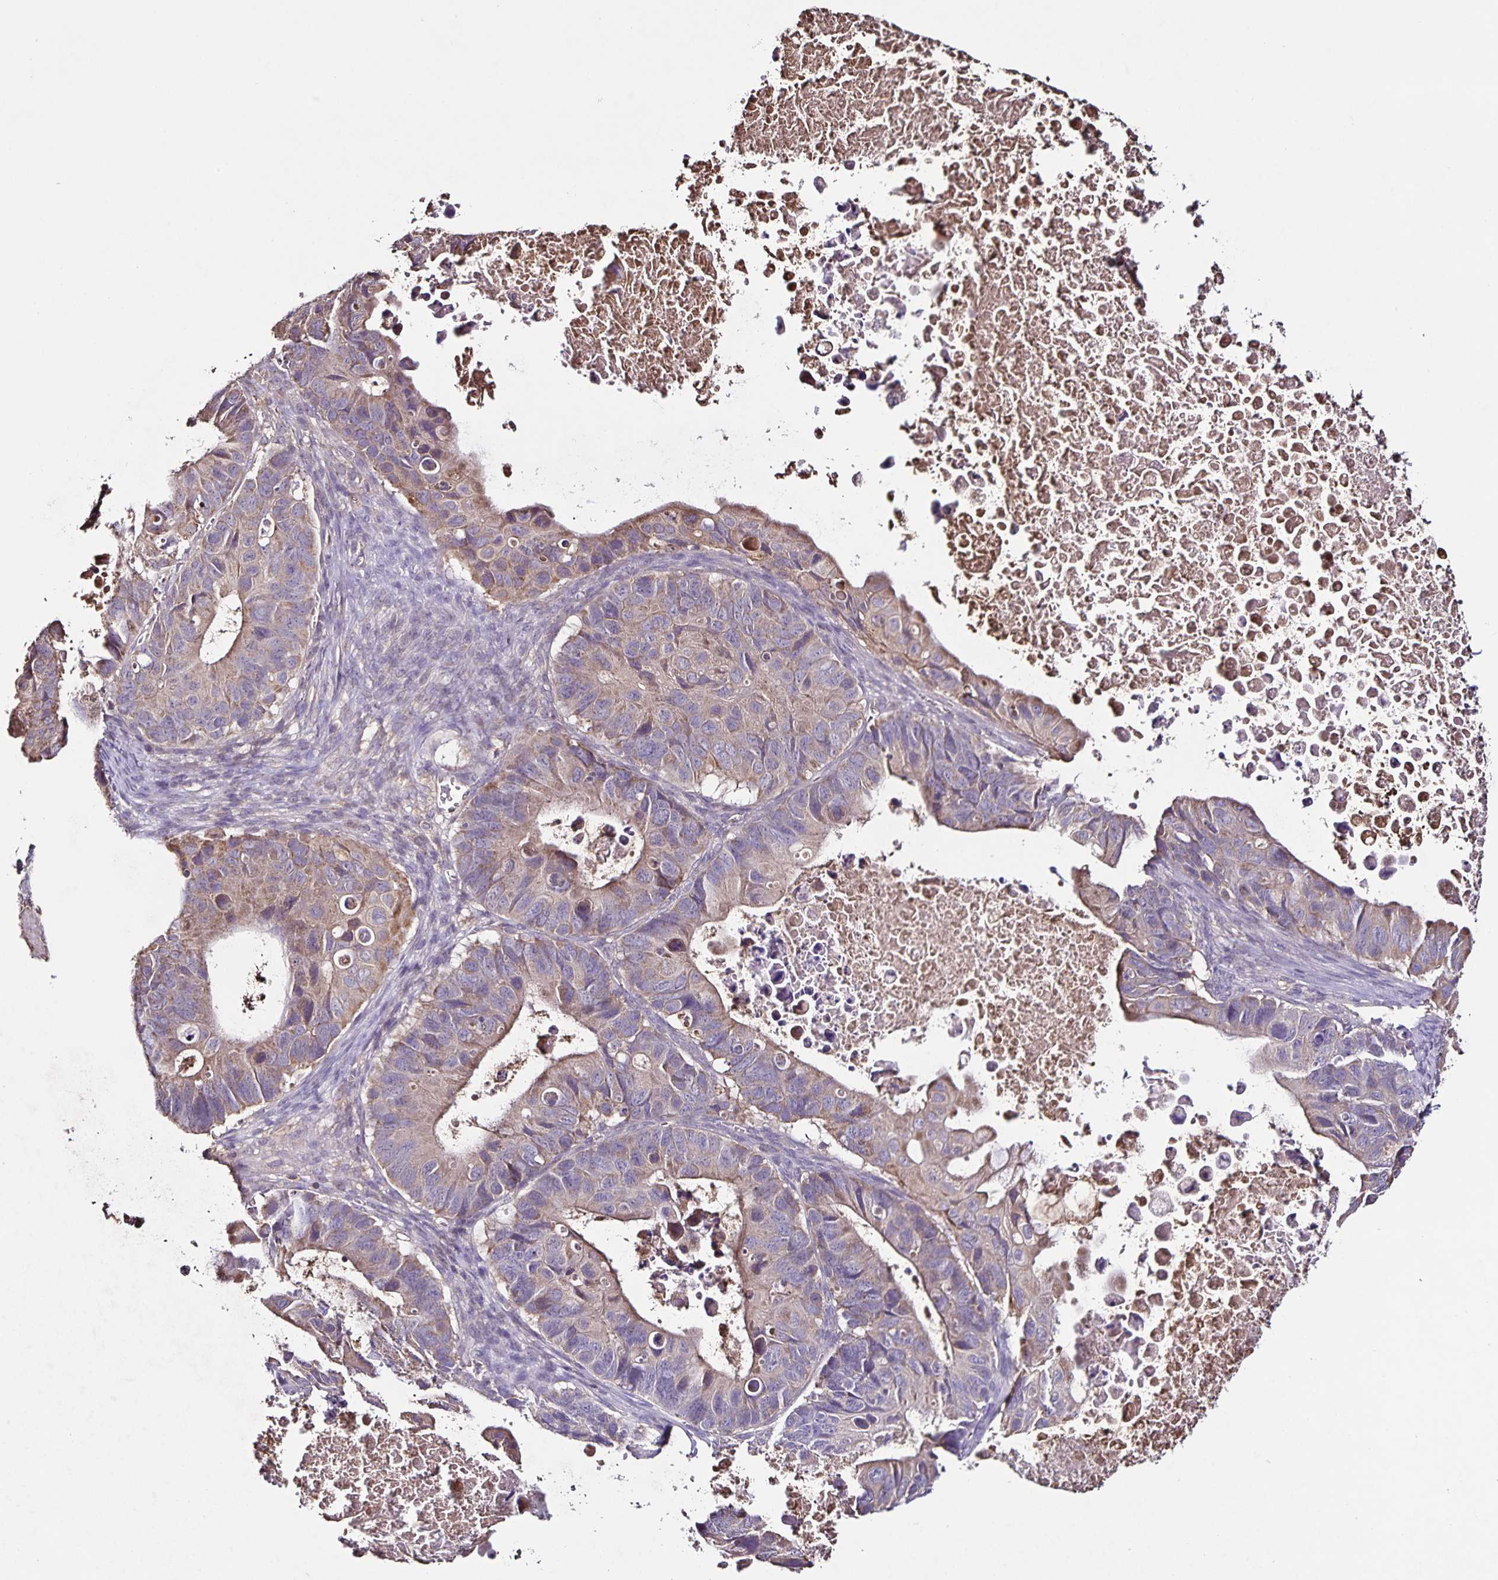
{"staining": {"intensity": "weak", "quantity": "<25%", "location": "cytoplasmic/membranous"}, "tissue": "ovarian cancer", "cell_type": "Tumor cells", "image_type": "cancer", "snomed": [{"axis": "morphology", "description": "Cystadenocarcinoma, mucinous, NOS"}, {"axis": "topography", "description": "Ovary"}], "caption": "High power microscopy photomicrograph of an IHC micrograph of ovarian cancer, revealing no significant staining in tumor cells.", "gene": "MAN1A1", "patient": {"sex": "female", "age": 64}}